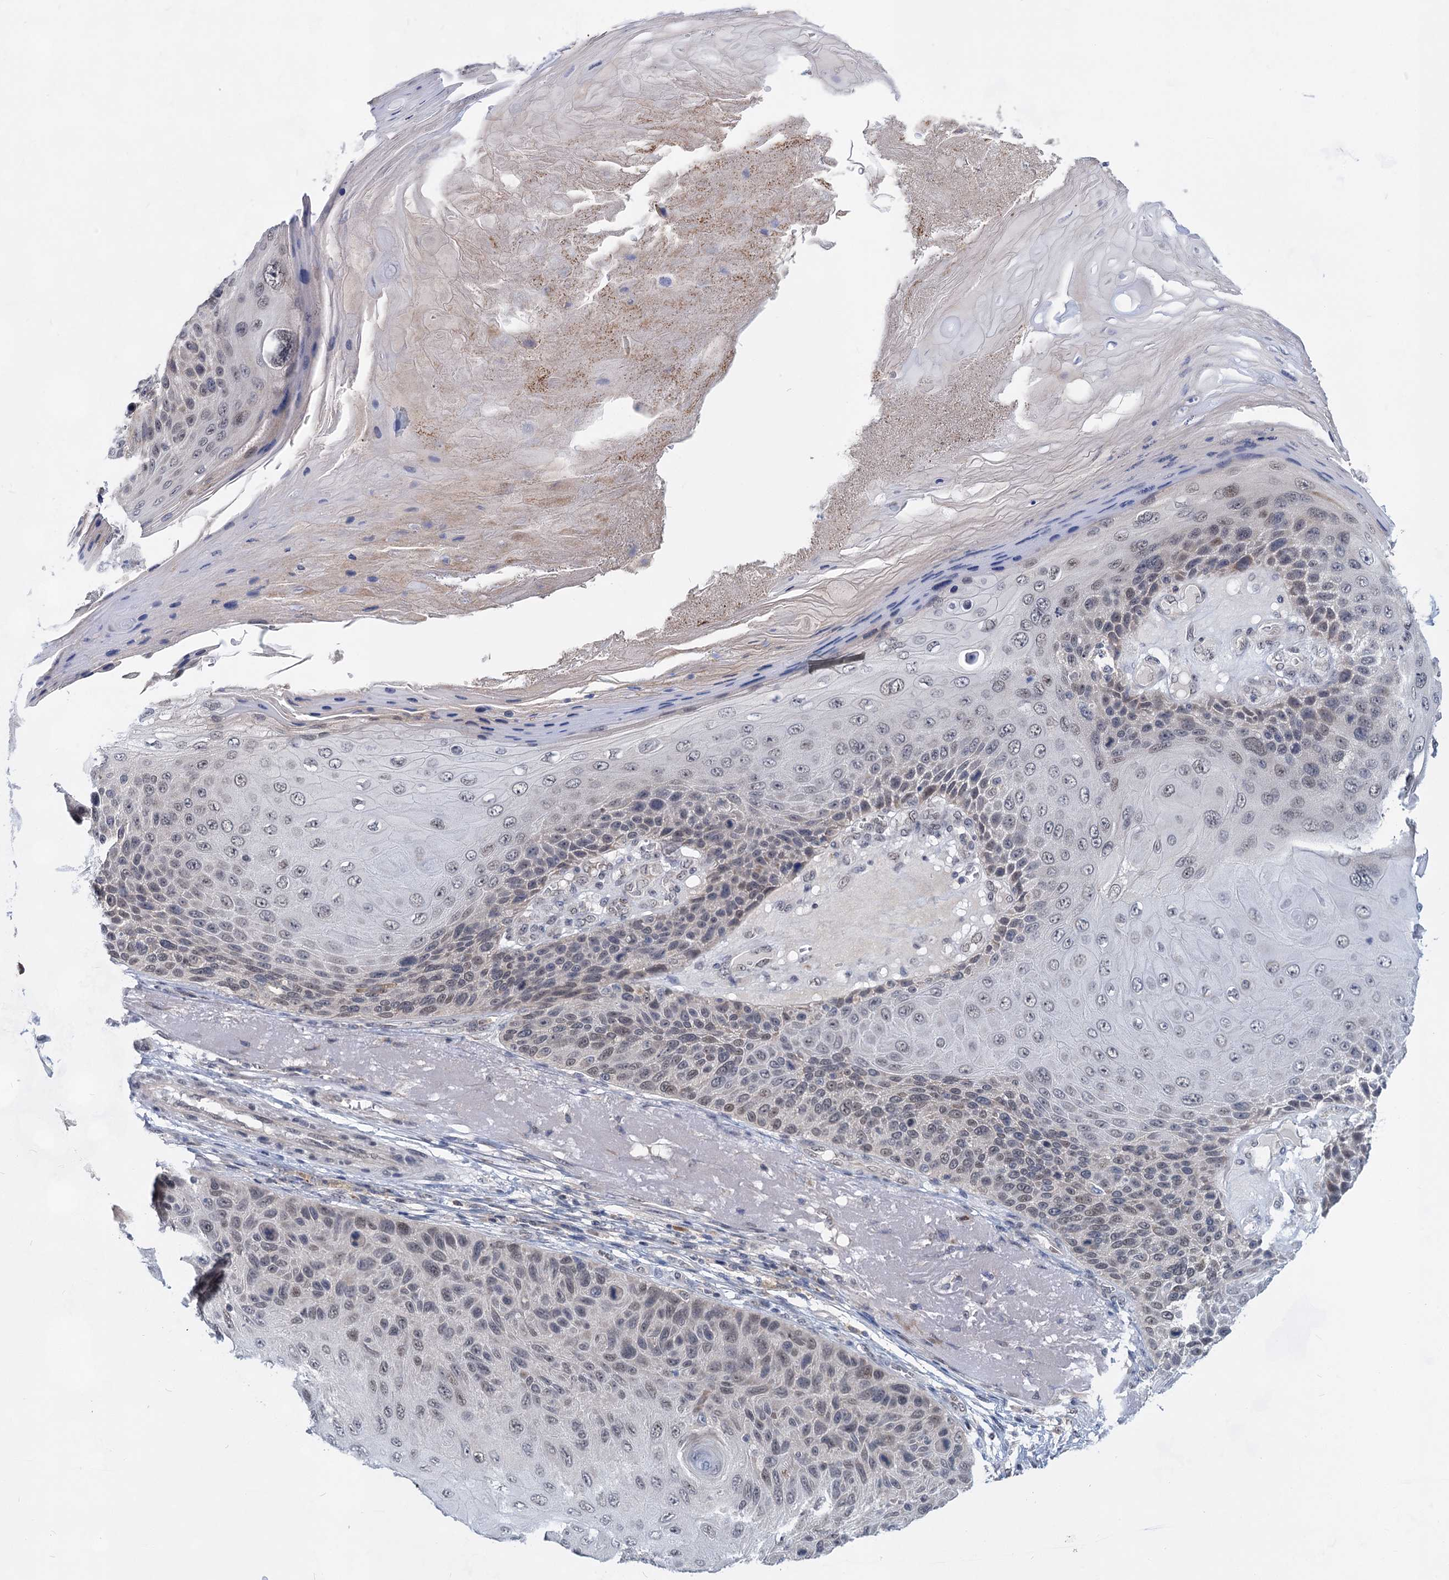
{"staining": {"intensity": "weak", "quantity": "25%-75%", "location": "nuclear"}, "tissue": "skin cancer", "cell_type": "Tumor cells", "image_type": "cancer", "snomed": [{"axis": "morphology", "description": "Squamous cell carcinoma, NOS"}, {"axis": "topography", "description": "Skin"}], "caption": "An IHC micrograph of neoplastic tissue is shown. Protein staining in brown shows weak nuclear positivity in skin squamous cell carcinoma within tumor cells. (Stains: DAB (3,3'-diaminobenzidine) in brown, nuclei in blue, Microscopy: brightfield microscopy at high magnification).", "gene": "TTC17", "patient": {"sex": "female", "age": 88}}